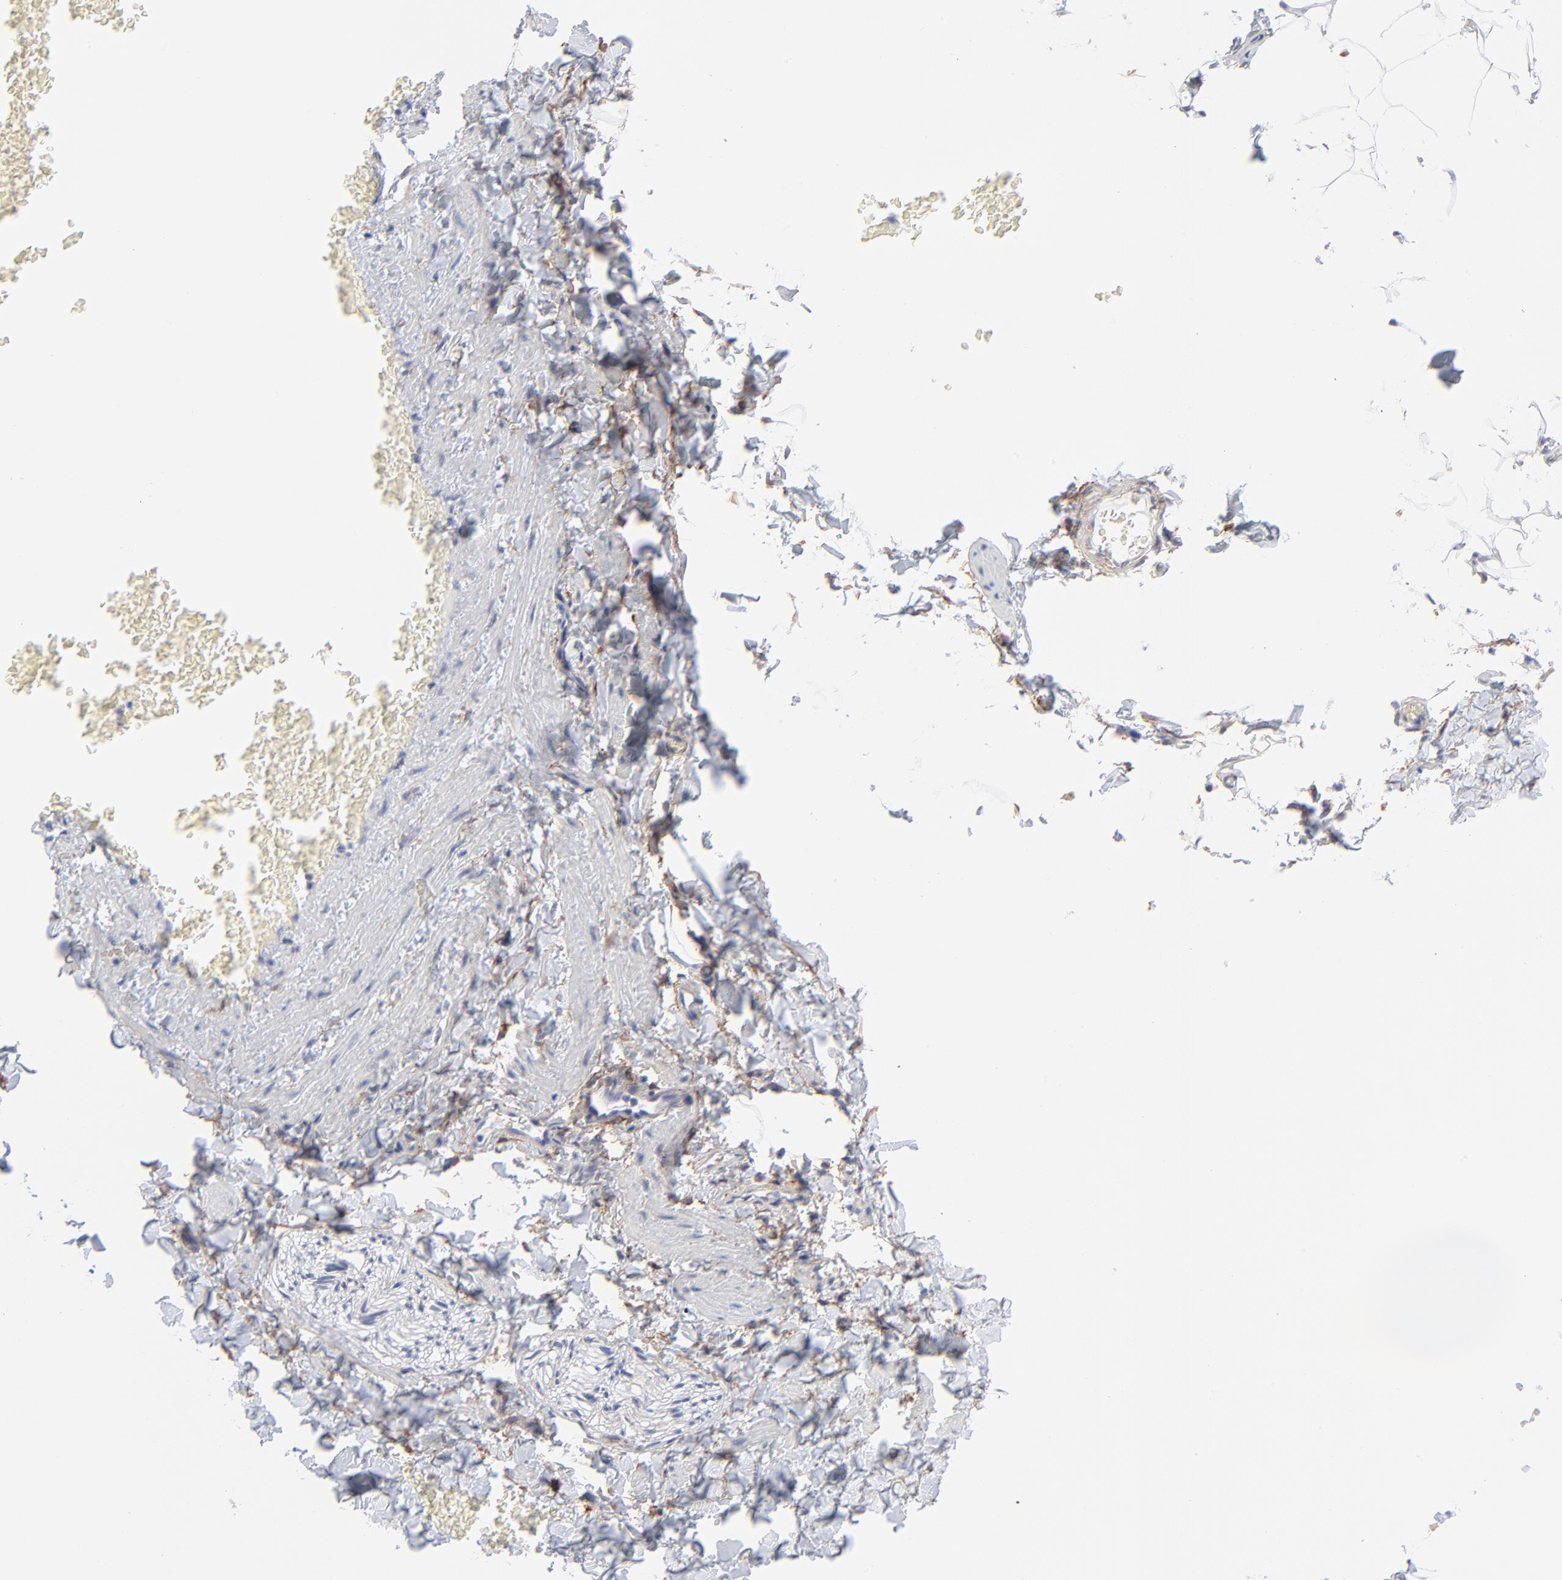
{"staining": {"intensity": "negative", "quantity": "none", "location": "none"}, "tissue": "adipose tissue", "cell_type": "Adipocytes", "image_type": "normal", "snomed": [{"axis": "morphology", "description": "Normal tissue, NOS"}, {"axis": "topography", "description": "Vascular tissue"}], "caption": "DAB immunohistochemical staining of normal human adipose tissue exhibits no significant expression in adipocytes. (Immunohistochemistry, brightfield microscopy, high magnification).", "gene": "PDGFRB", "patient": {"sex": "male", "age": 41}}